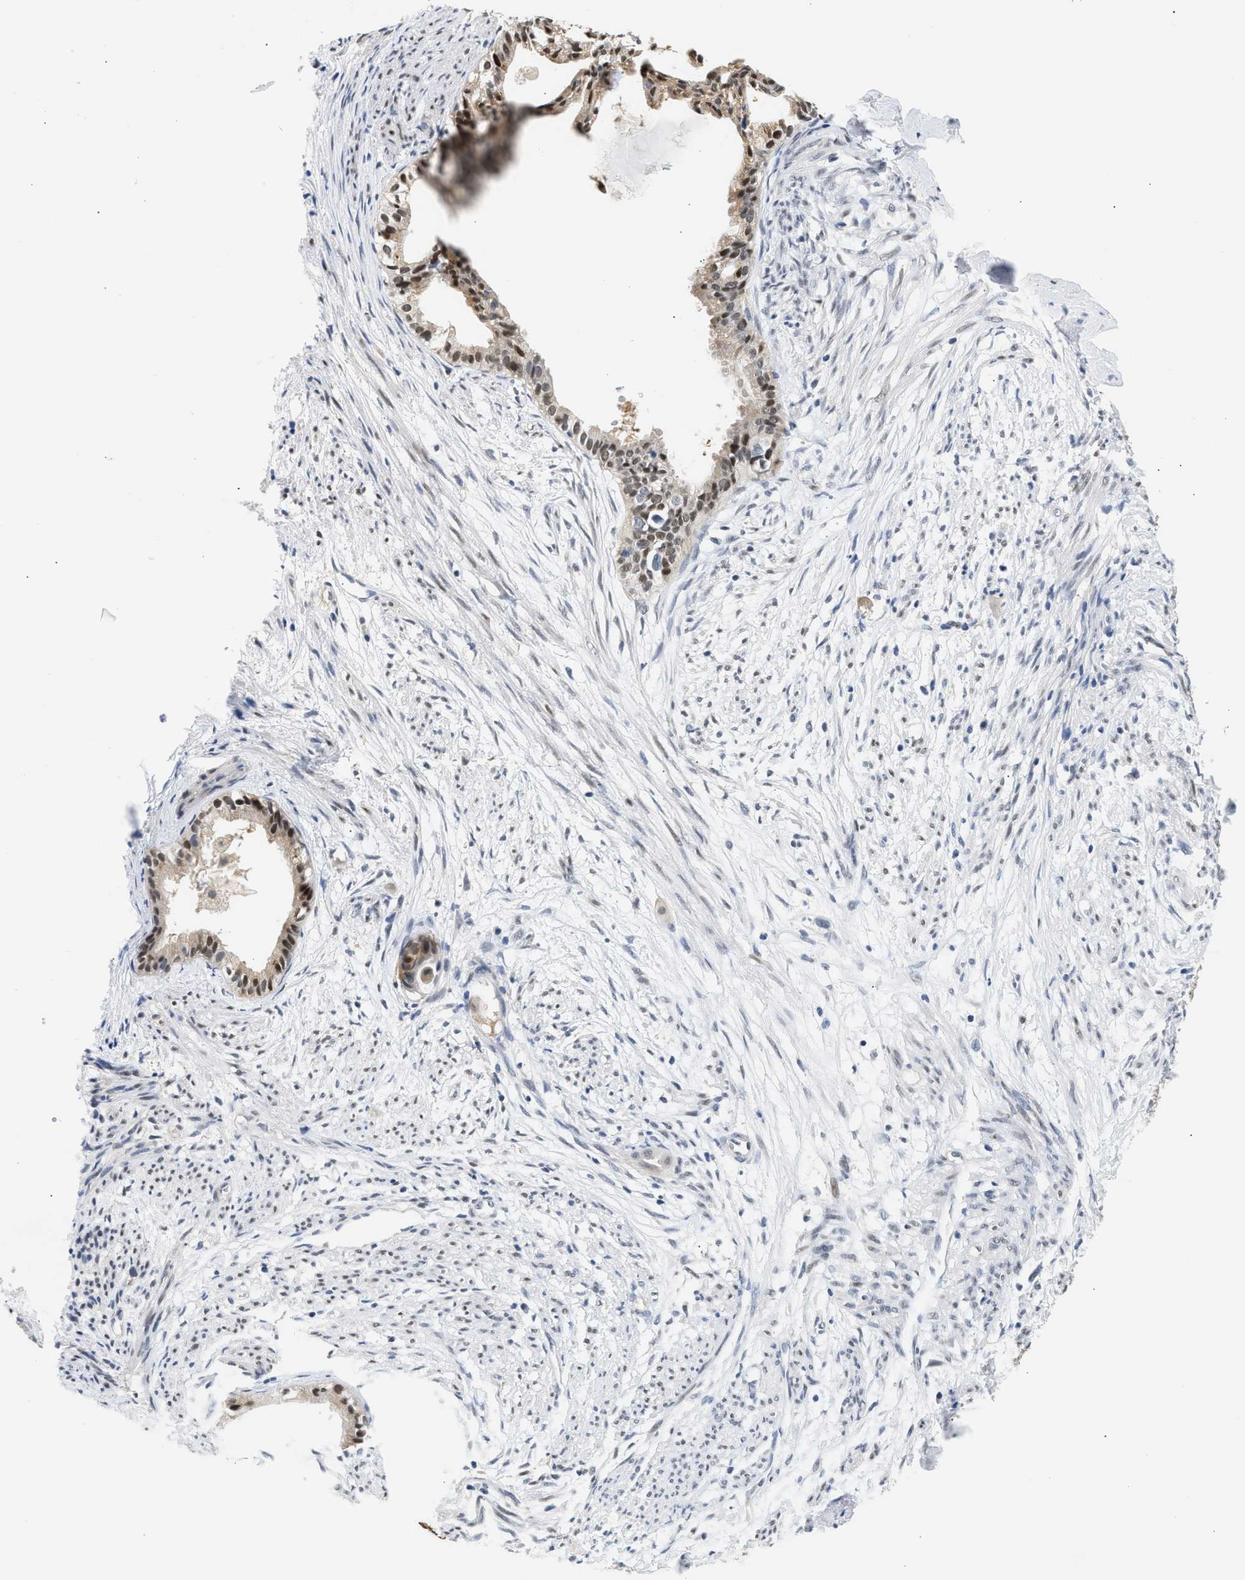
{"staining": {"intensity": "moderate", "quantity": ">75%", "location": "nuclear"}, "tissue": "cervical cancer", "cell_type": "Tumor cells", "image_type": "cancer", "snomed": [{"axis": "morphology", "description": "Normal tissue, NOS"}, {"axis": "morphology", "description": "Adenocarcinoma, NOS"}, {"axis": "topography", "description": "Cervix"}, {"axis": "topography", "description": "Endometrium"}], "caption": "Immunohistochemical staining of adenocarcinoma (cervical) exhibits moderate nuclear protein expression in about >75% of tumor cells.", "gene": "PPM1L", "patient": {"sex": "female", "age": 86}}